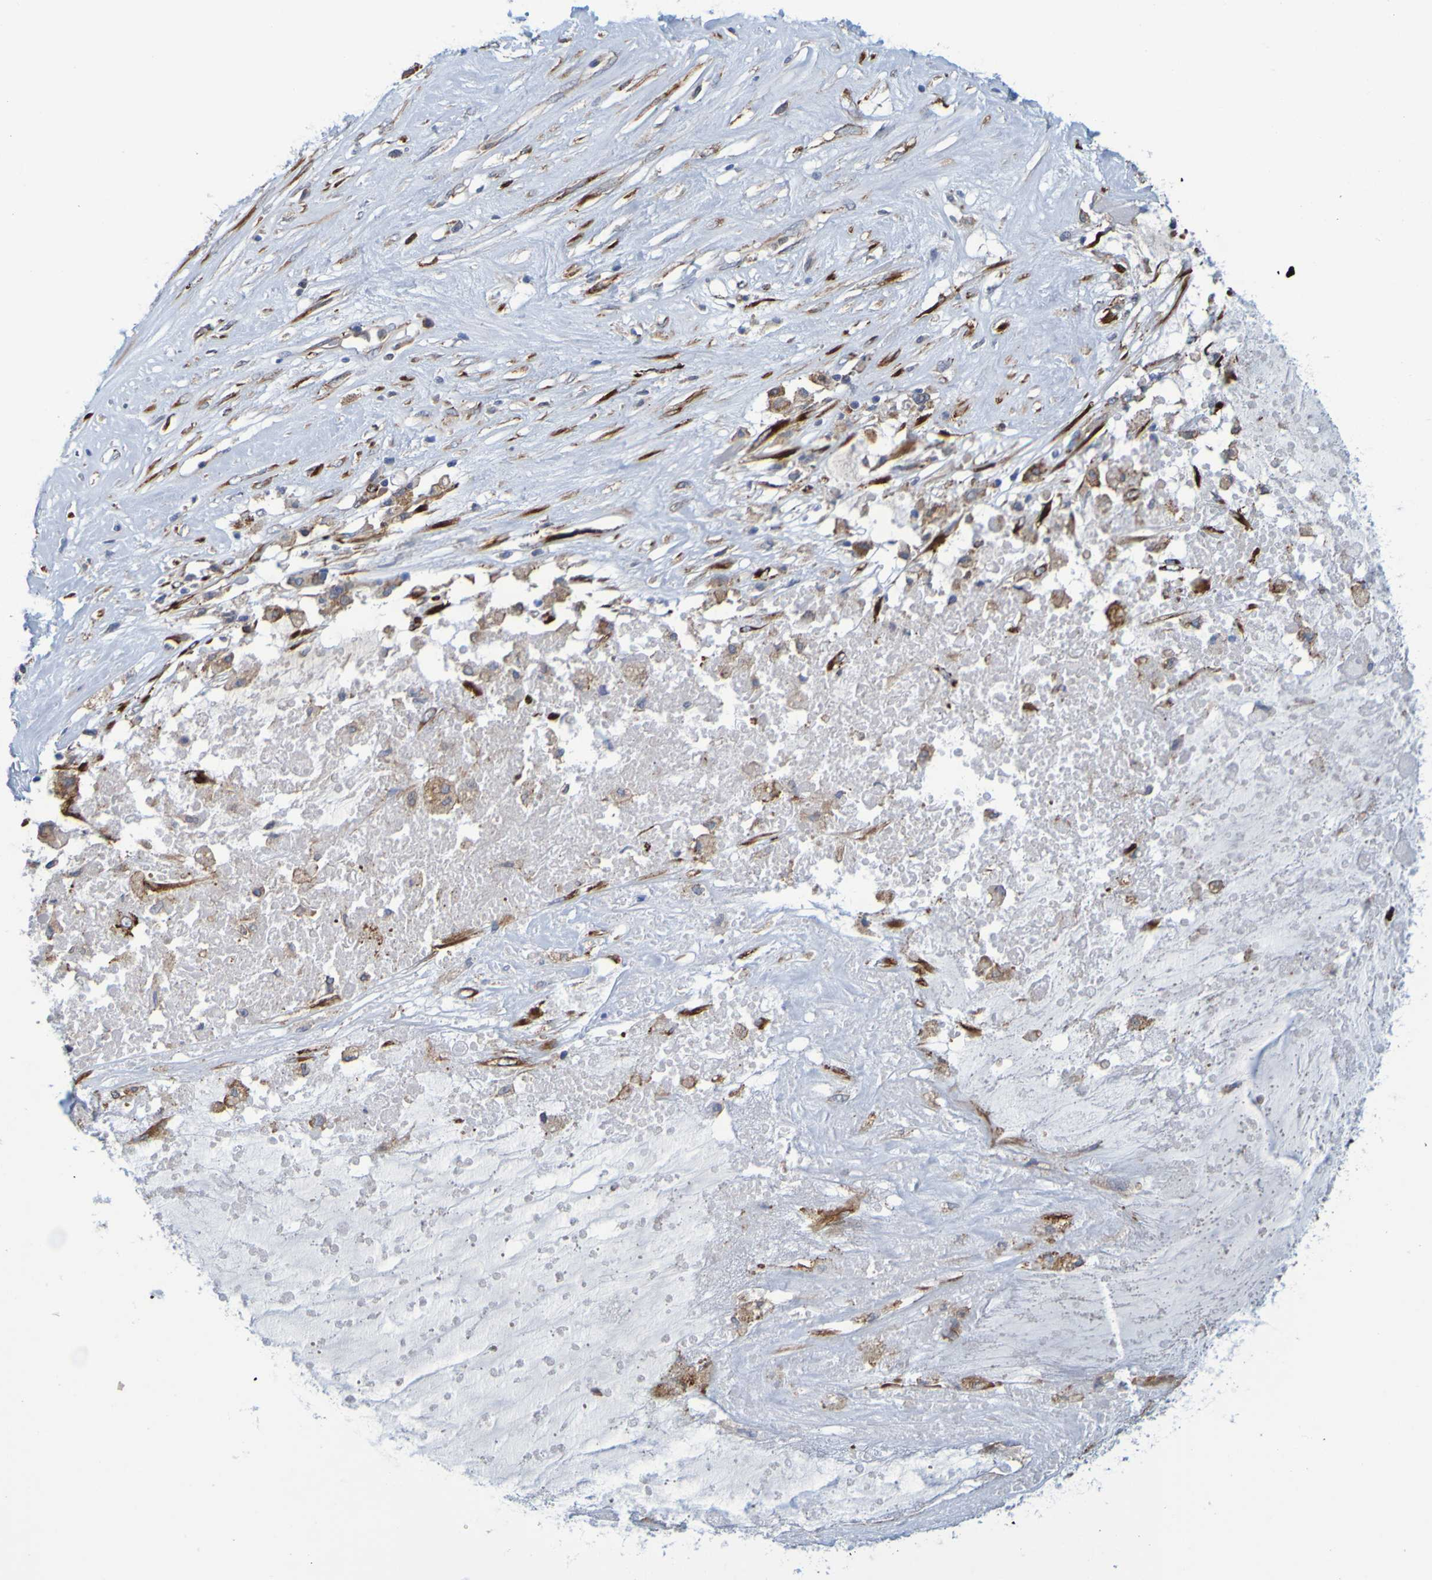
{"staining": {"intensity": "moderate", "quantity": ">75%", "location": "cytoplasmic/membranous"}, "tissue": "ovarian cancer", "cell_type": "Tumor cells", "image_type": "cancer", "snomed": [{"axis": "morphology", "description": "Cystadenocarcinoma, mucinous, NOS"}, {"axis": "topography", "description": "Ovary"}], "caption": "DAB immunohistochemical staining of ovarian mucinous cystadenocarcinoma demonstrates moderate cytoplasmic/membranous protein positivity in about >75% of tumor cells.", "gene": "SIL1", "patient": {"sex": "female", "age": 80}}